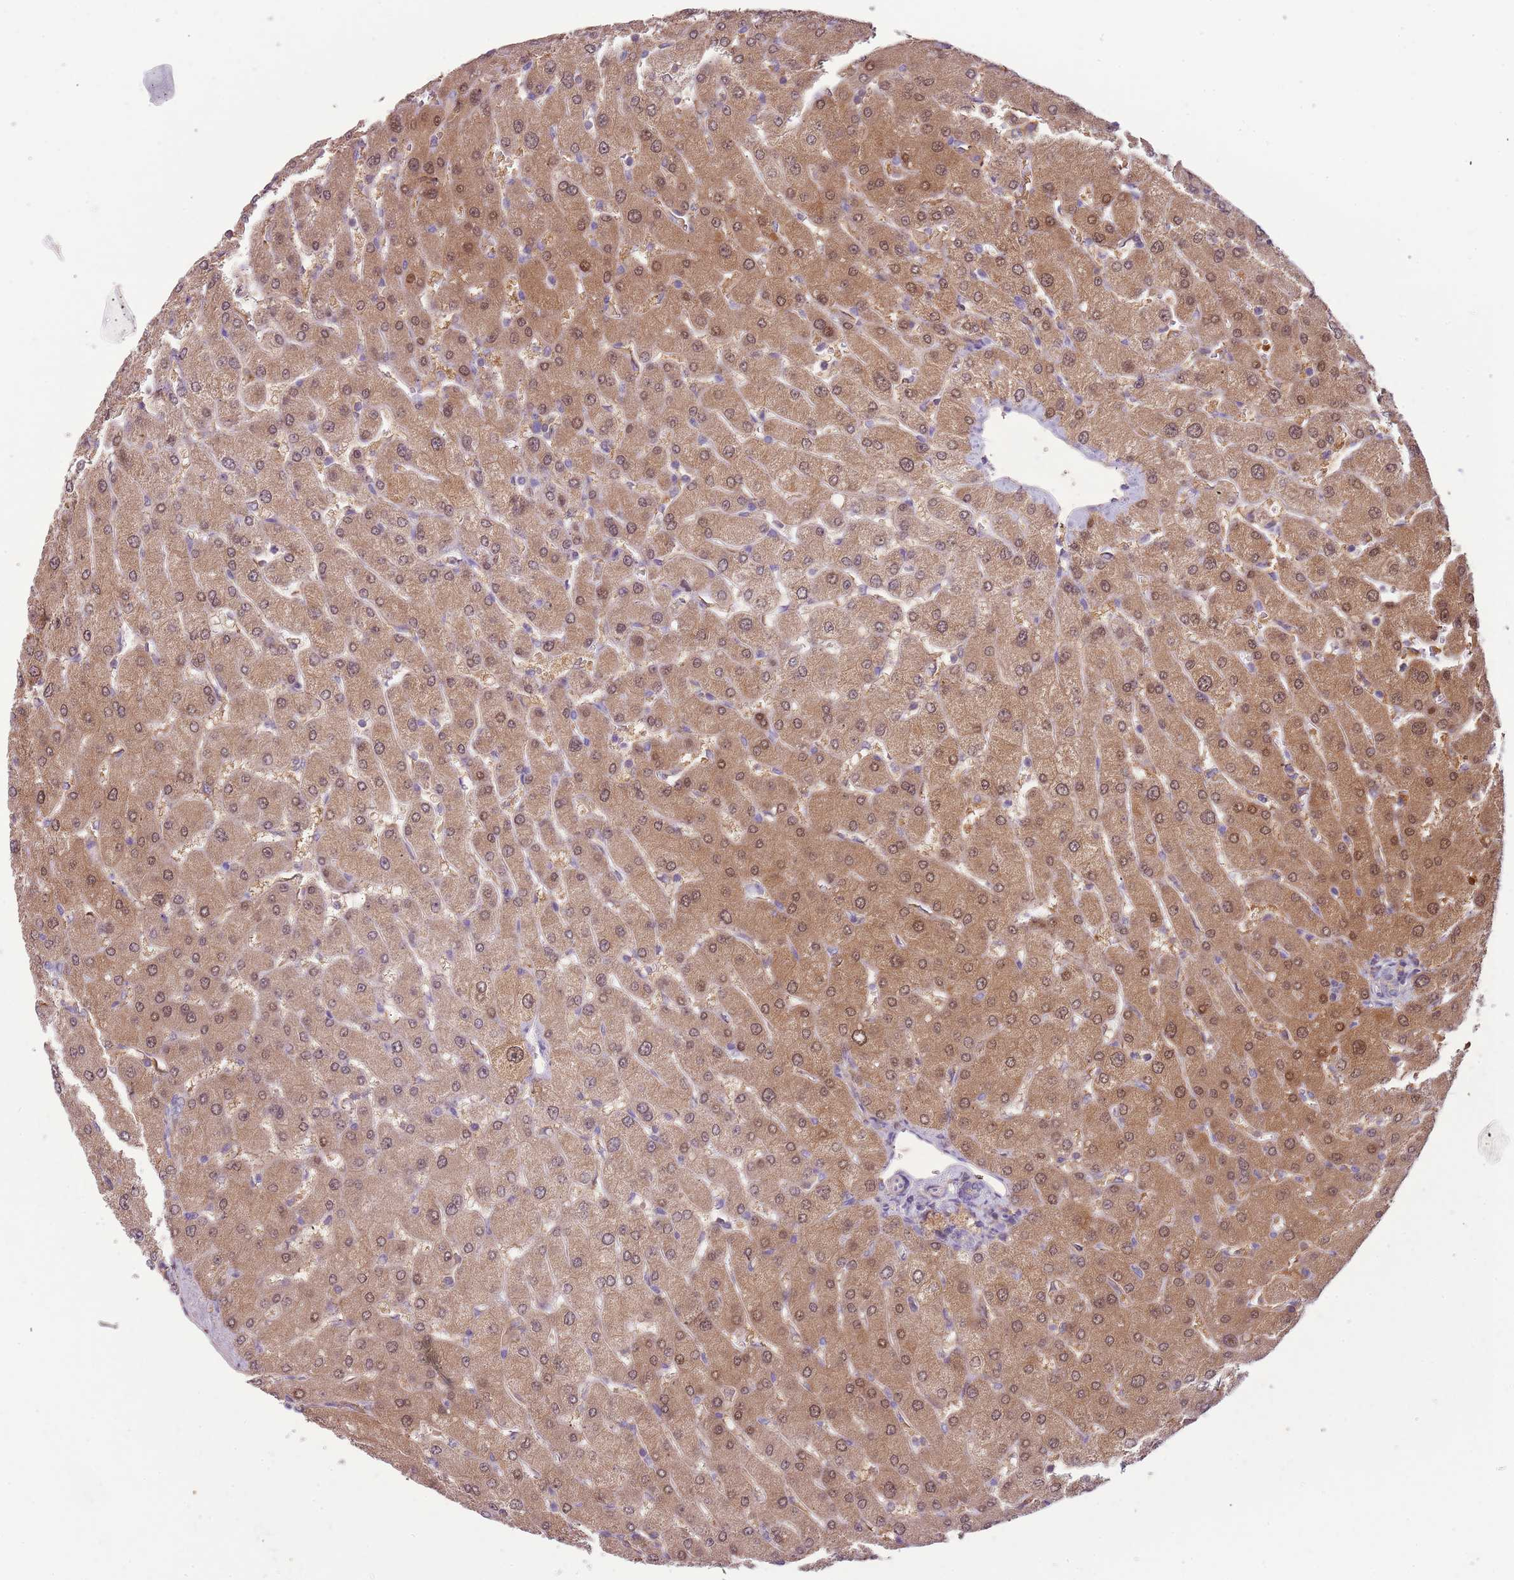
{"staining": {"intensity": "negative", "quantity": "none", "location": "none"}, "tissue": "liver", "cell_type": "Cholangiocytes", "image_type": "normal", "snomed": [{"axis": "morphology", "description": "Normal tissue, NOS"}, {"axis": "topography", "description": "Liver"}], "caption": "DAB immunohistochemical staining of unremarkable liver reveals no significant positivity in cholangiocytes. (Brightfield microscopy of DAB immunohistochemistry (IHC) at high magnification).", "gene": "FECH", "patient": {"sex": "male", "age": 55}}